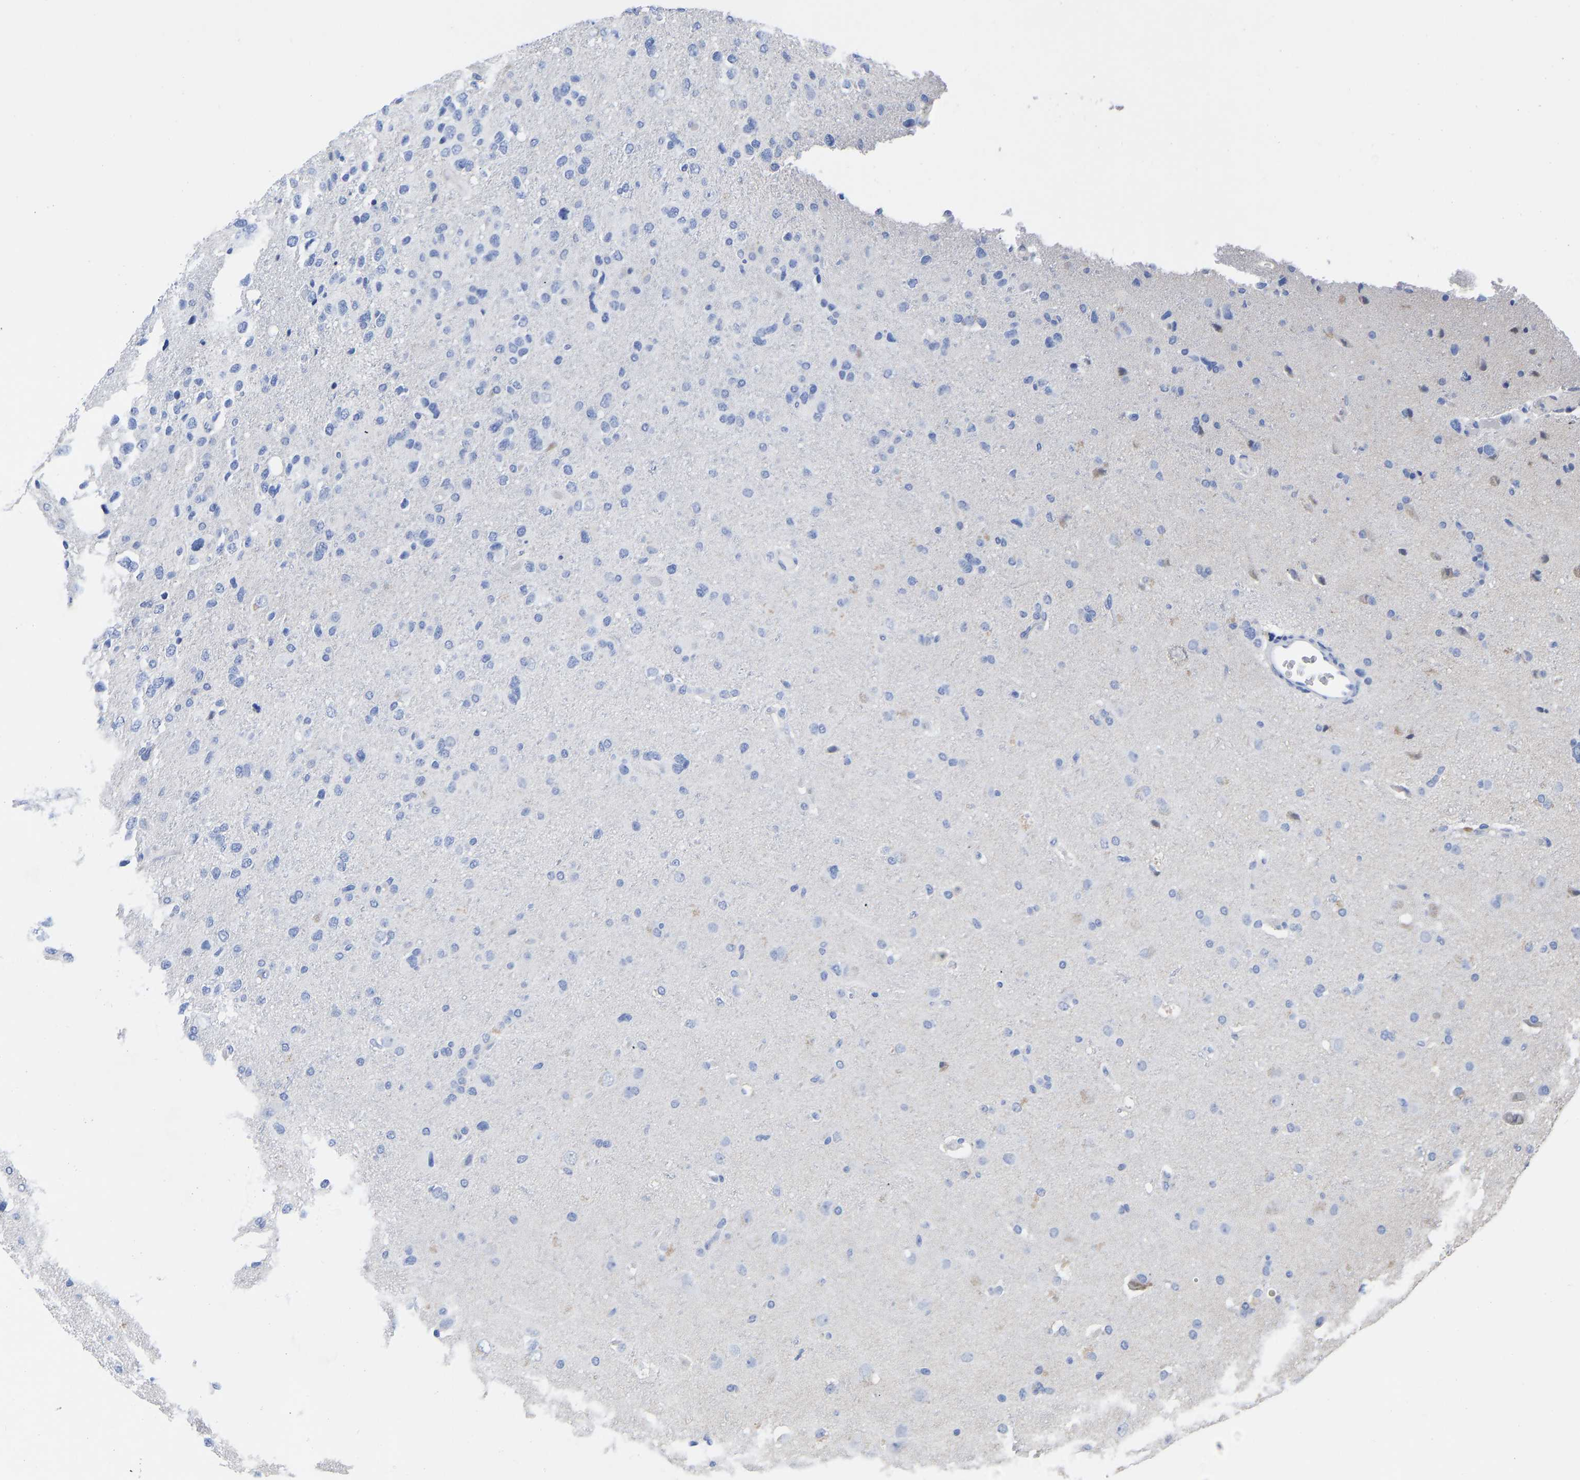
{"staining": {"intensity": "negative", "quantity": "none", "location": "none"}, "tissue": "glioma", "cell_type": "Tumor cells", "image_type": "cancer", "snomed": [{"axis": "morphology", "description": "Glioma, malignant, High grade"}, {"axis": "topography", "description": "Brain"}], "caption": "Immunohistochemistry (IHC) of human malignant glioma (high-grade) displays no positivity in tumor cells.", "gene": "GPA33", "patient": {"sex": "female", "age": 58}}